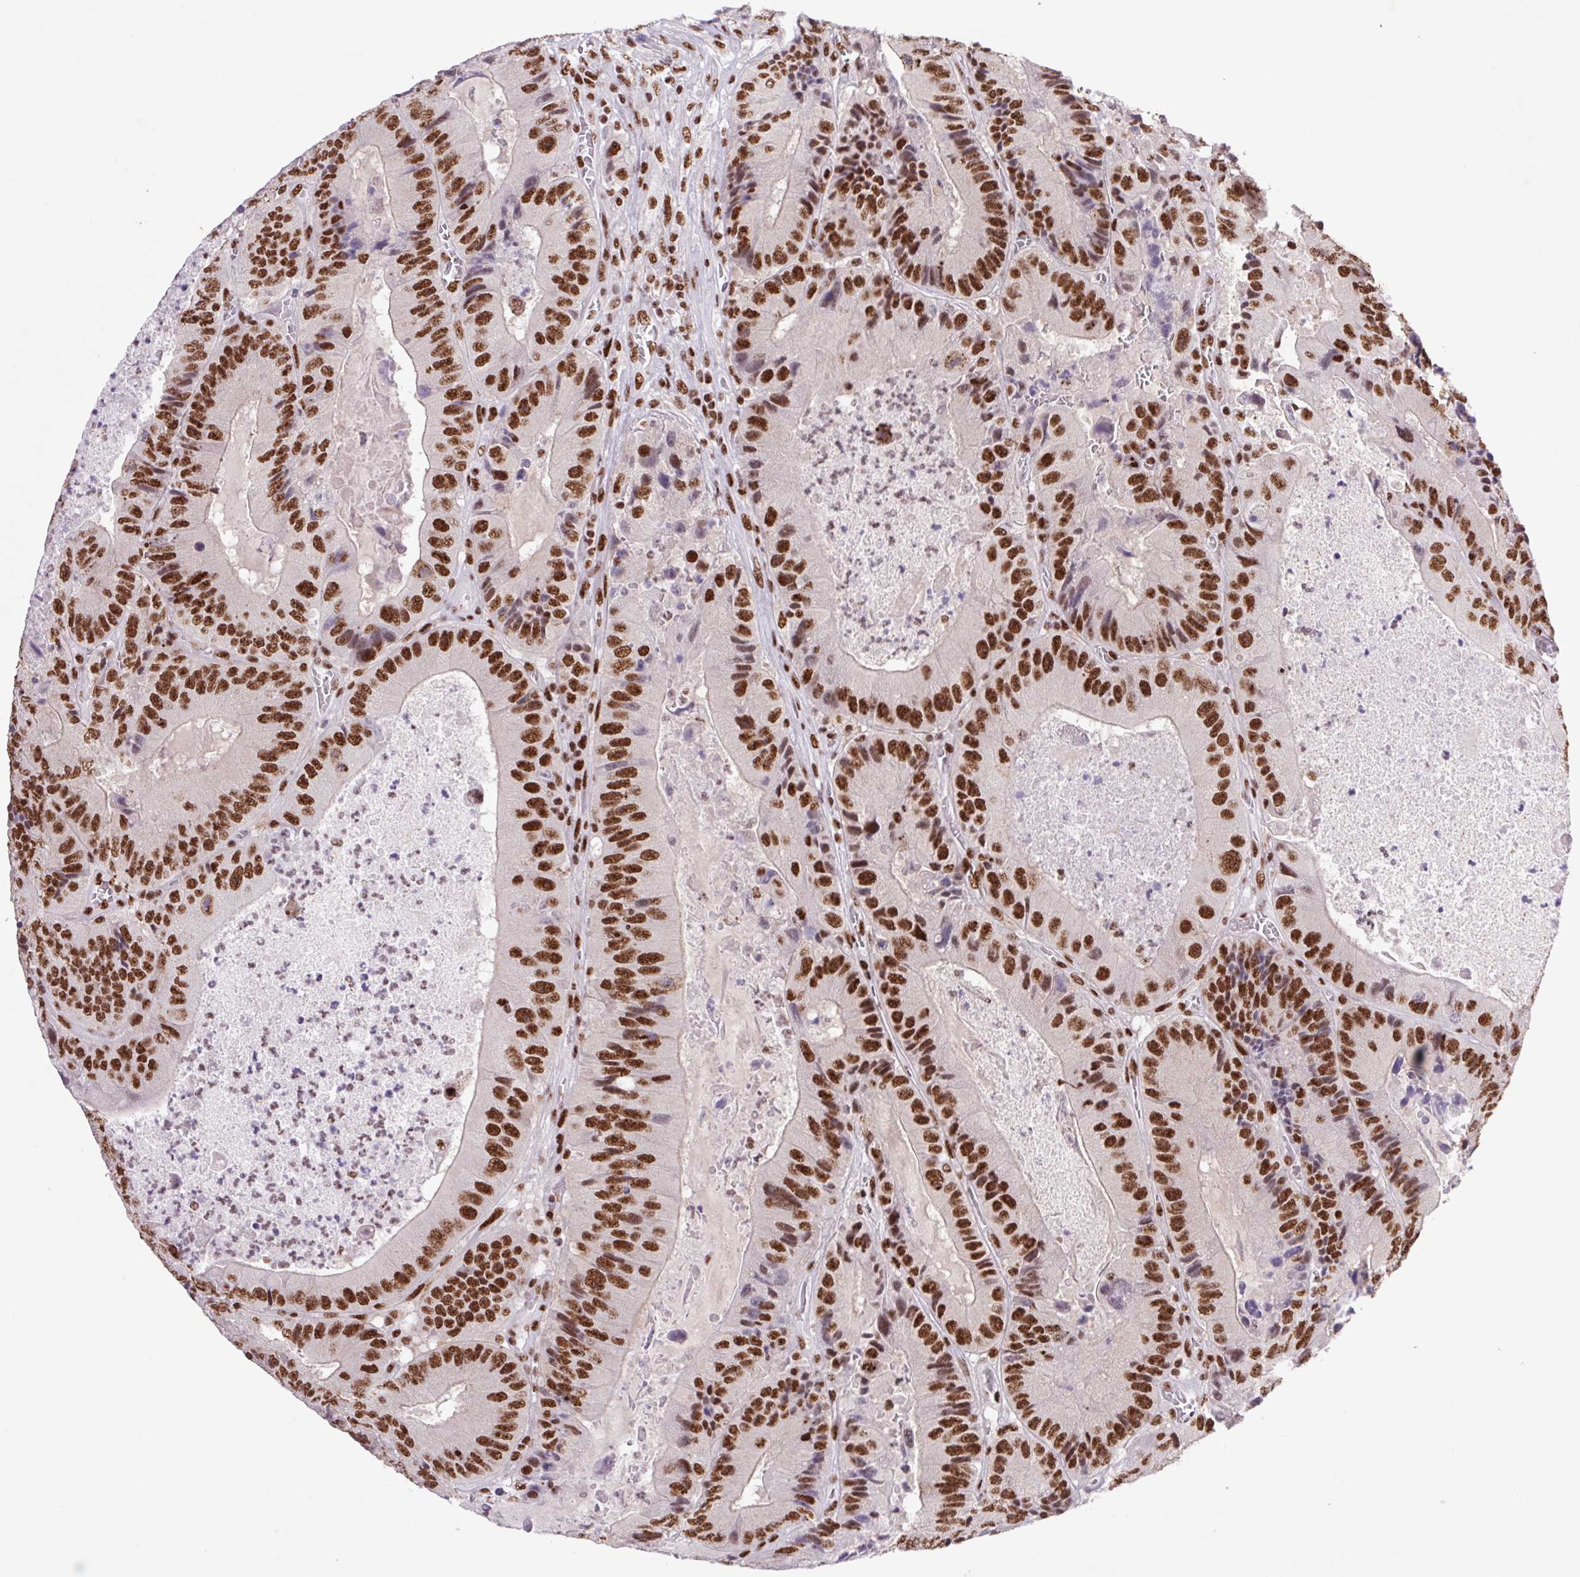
{"staining": {"intensity": "strong", "quantity": ">75%", "location": "nuclear"}, "tissue": "colorectal cancer", "cell_type": "Tumor cells", "image_type": "cancer", "snomed": [{"axis": "morphology", "description": "Adenocarcinoma, NOS"}, {"axis": "topography", "description": "Colon"}], "caption": "Human colorectal cancer stained with a brown dye exhibits strong nuclear positive expression in approximately >75% of tumor cells.", "gene": "LDLRAD4", "patient": {"sex": "female", "age": 86}}